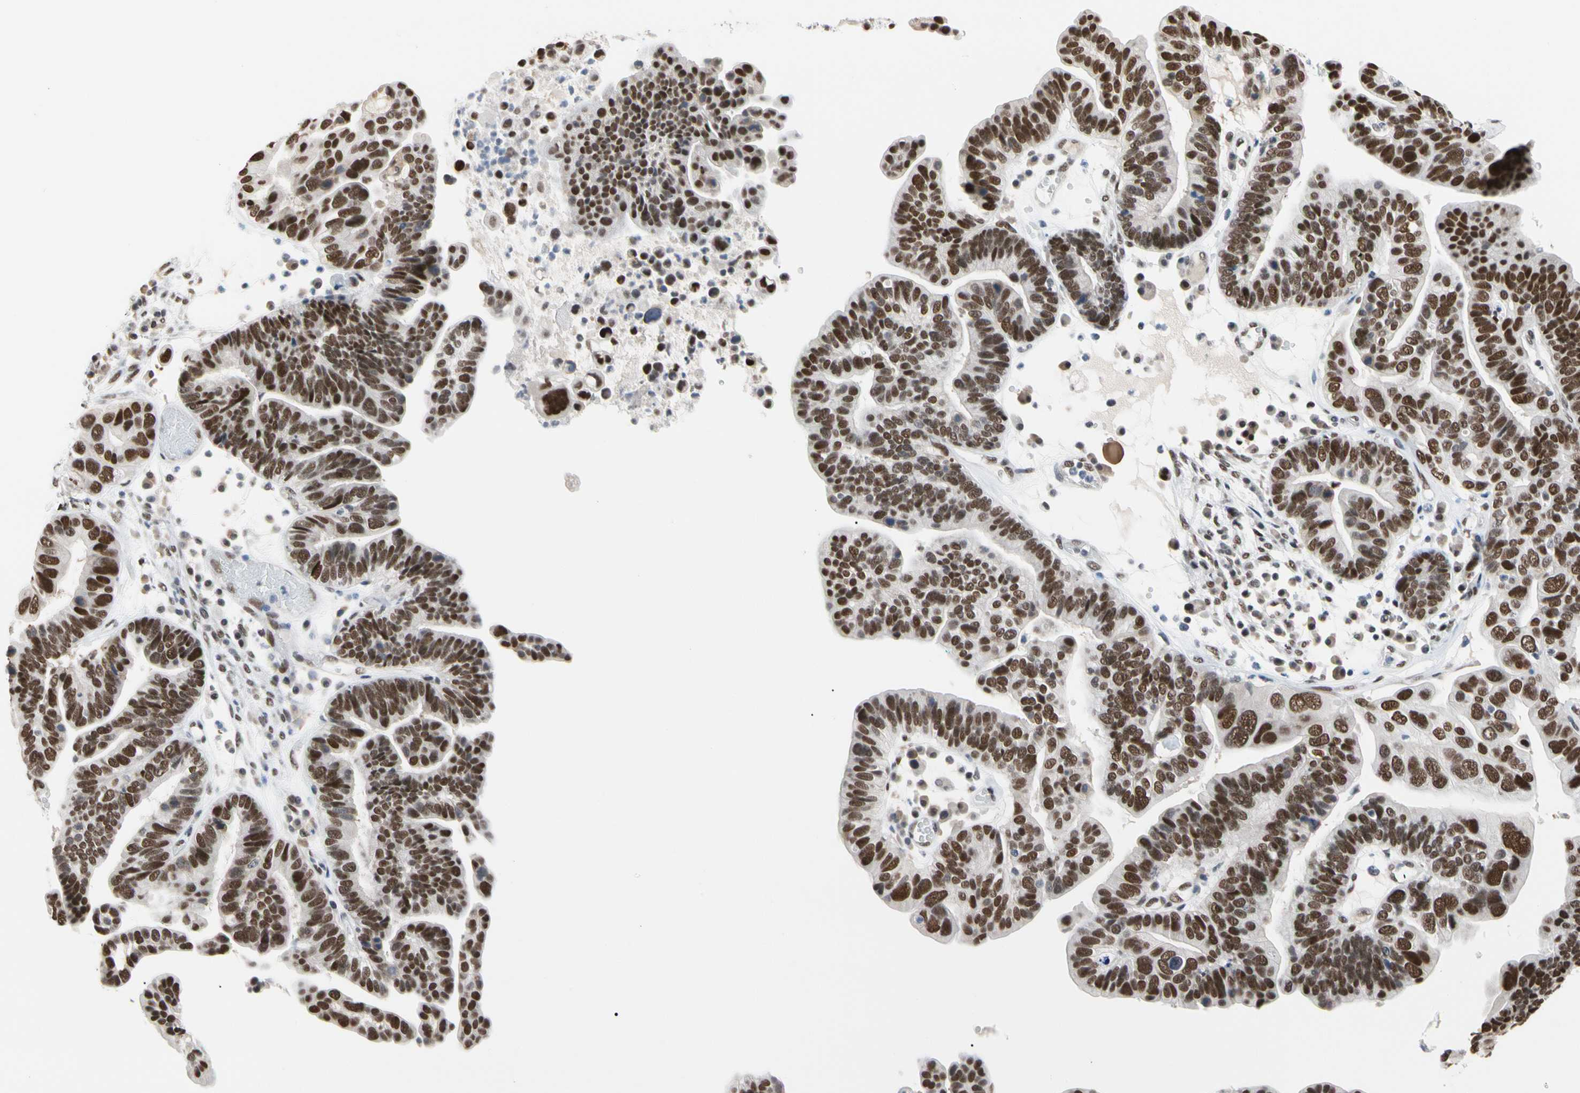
{"staining": {"intensity": "strong", "quantity": ">75%", "location": "nuclear"}, "tissue": "ovarian cancer", "cell_type": "Tumor cells", "image_type": "cancer", "snomed": [{"axis": "morphology", "description": "Cystadenocarcinoma, serous, NOS"}, {"axis": "topography", "description": "Ovary"}], "caption": "Human ovarian cancer (serous cystadenocarcinoma) stained with a brown dye reveals strong nuclear positive staining in about >75% of tumor cells.", "gene": "FAM98B", "patient": {"sex": "female", "age": 56}}